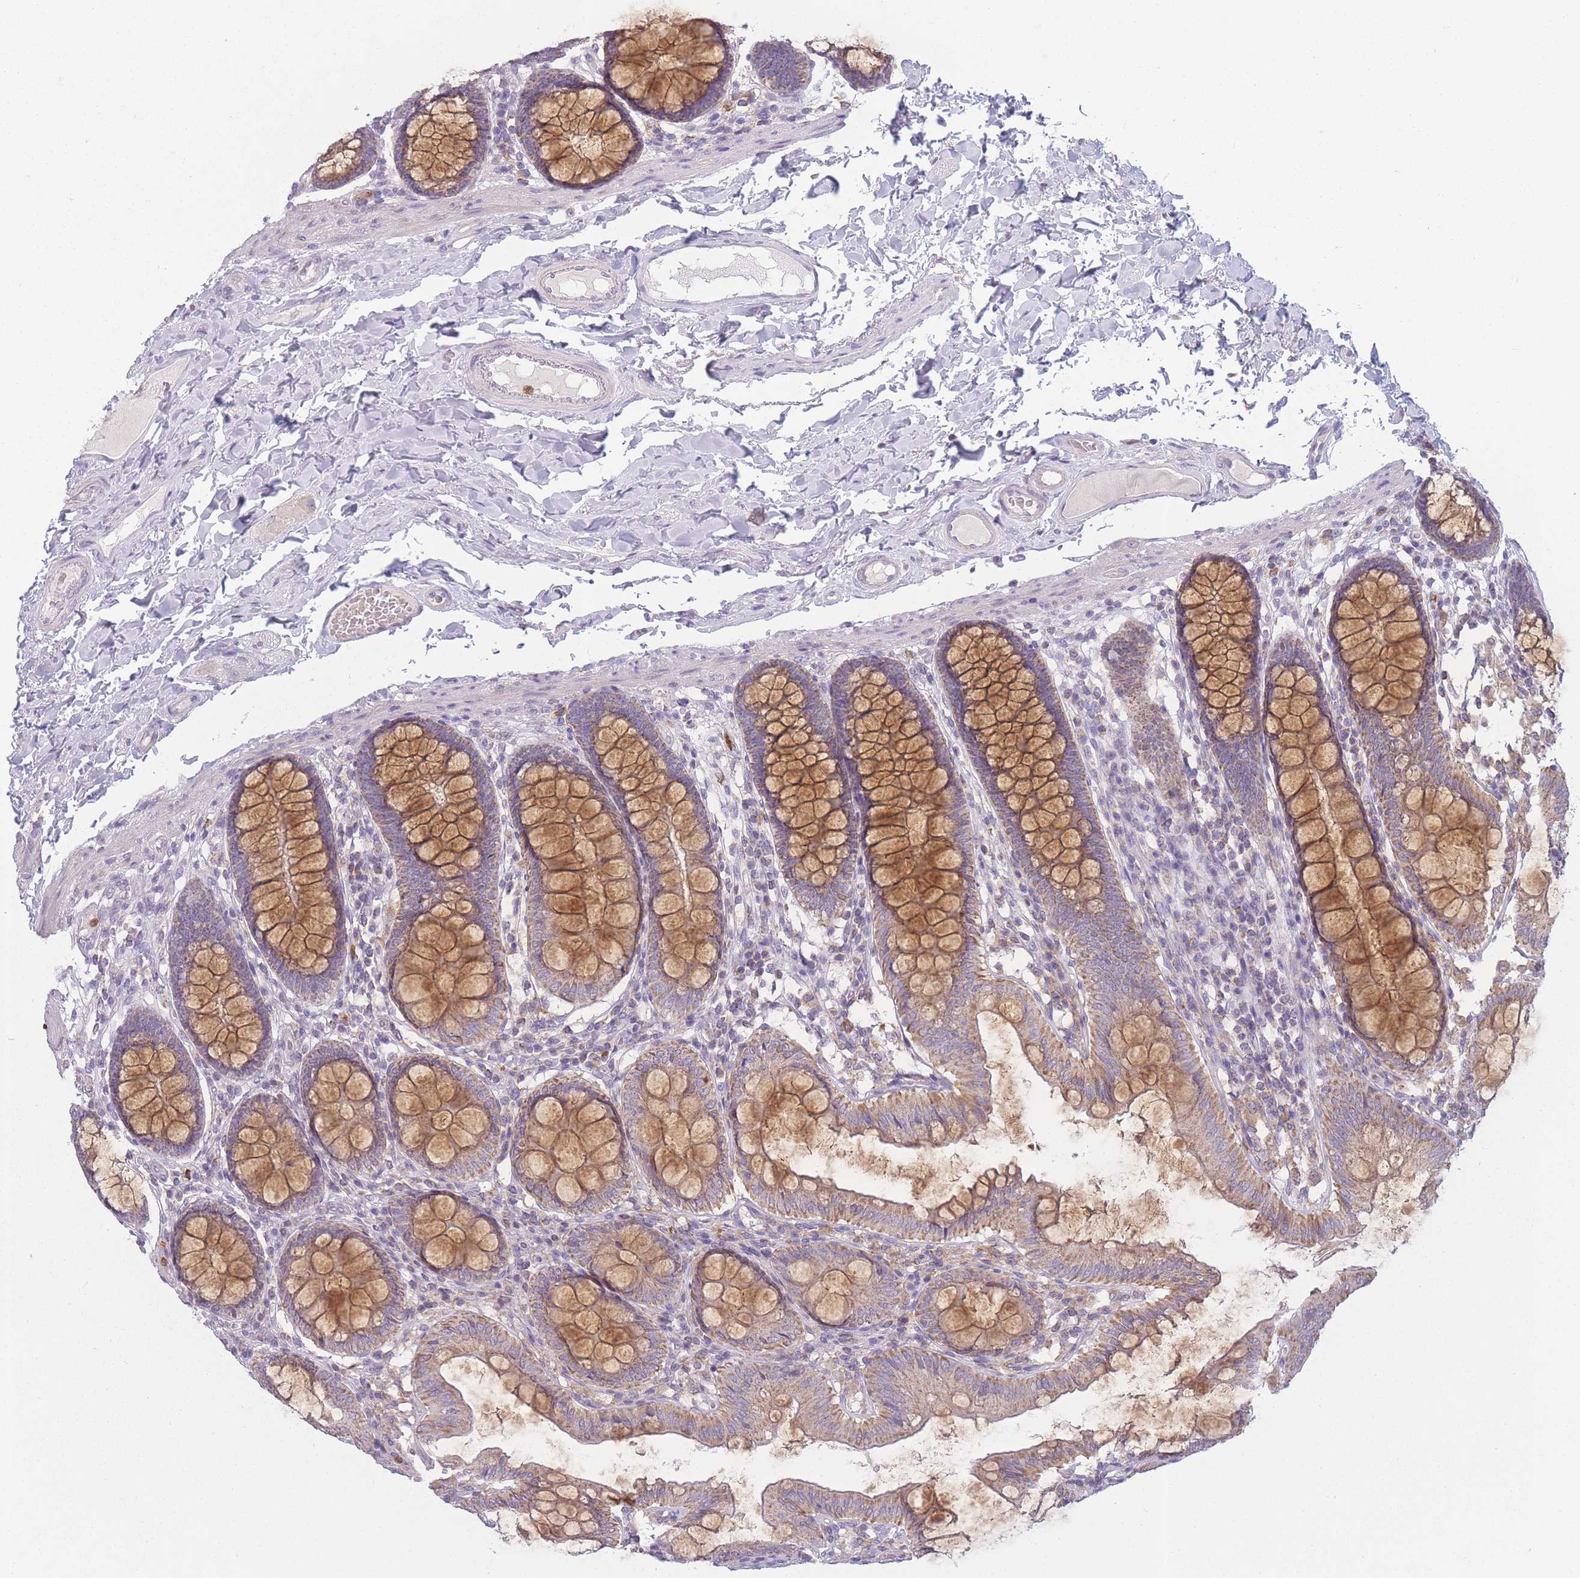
{"staining": {"intensity": "negative", "quantity": "none", "location": "none"}, "tissue": "colon", "cell_type": "Endothelial cells", "image_type": "normal", "snomed": [{"axis": "morphology", "description": "Normal tissue, NOS"}, {"axis": "topography", "description": "Colon"}], "caption": "Immunohistochemical staining of unremarkable human colon displays no significant expression in endothelial cells.", "gene": "PRAM1", "patient": {"sex": "male", "age": 84}}